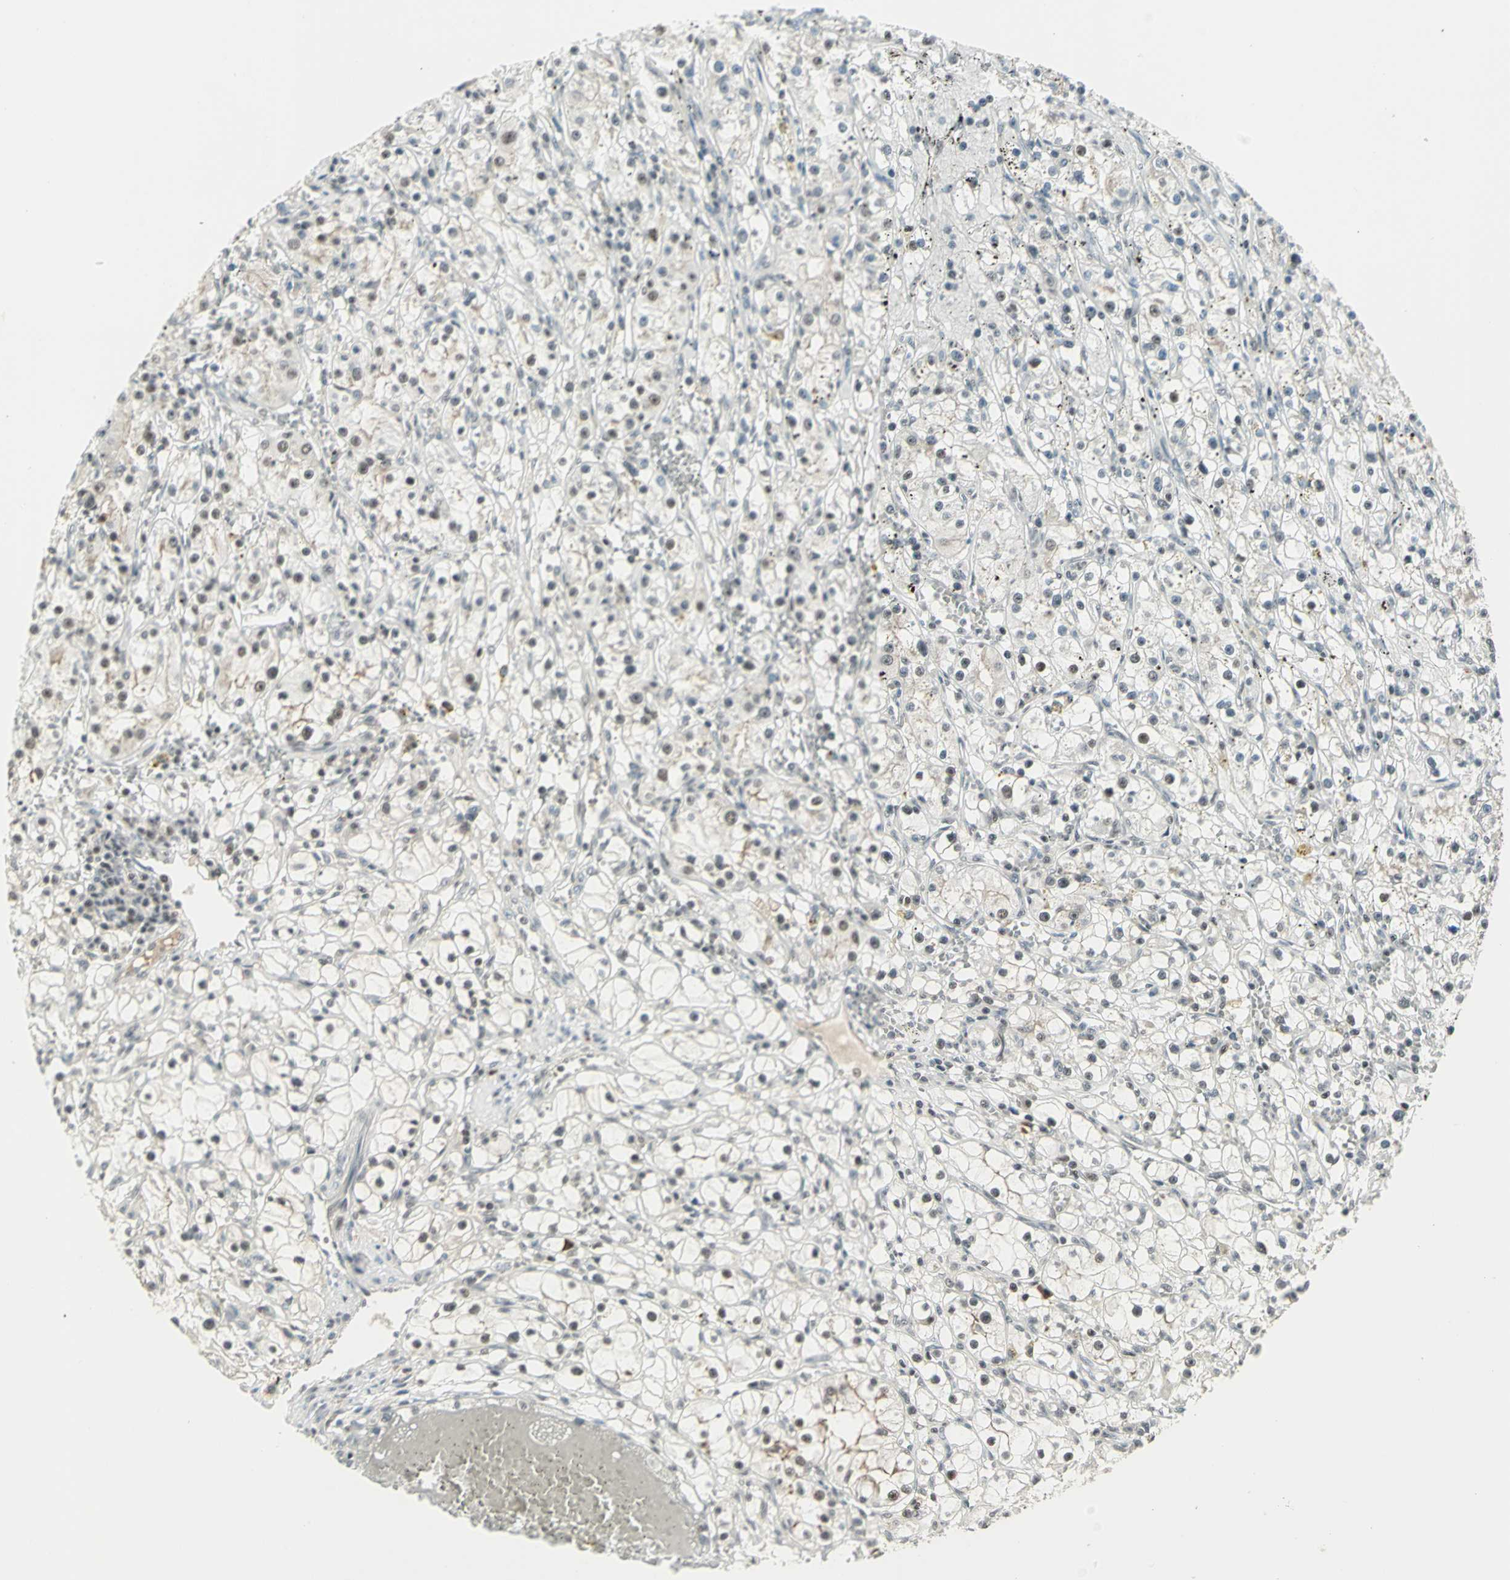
{"staining": {"intensity": "moderate", "quantity": "25%-75%", "location": "nuclear"}, "tissue": "renal cancer", "cell_type": "Tumor cells", "image_type": "cancer", "snomed": [{"axis": "morphology", "description": "Adenocarcinoma, NOS"}, {"axis": "topography", "description": "Kidney"}], "caption": "An immunohistochemistry image of neoplastic tissue is shown. Protein staining in brown labels moderate nuclear positivity in renal cancer (adenocarcinoma) within tumor cells.", "gene": "CCNT1", "patient": {"sex": "male", "age": 56}}